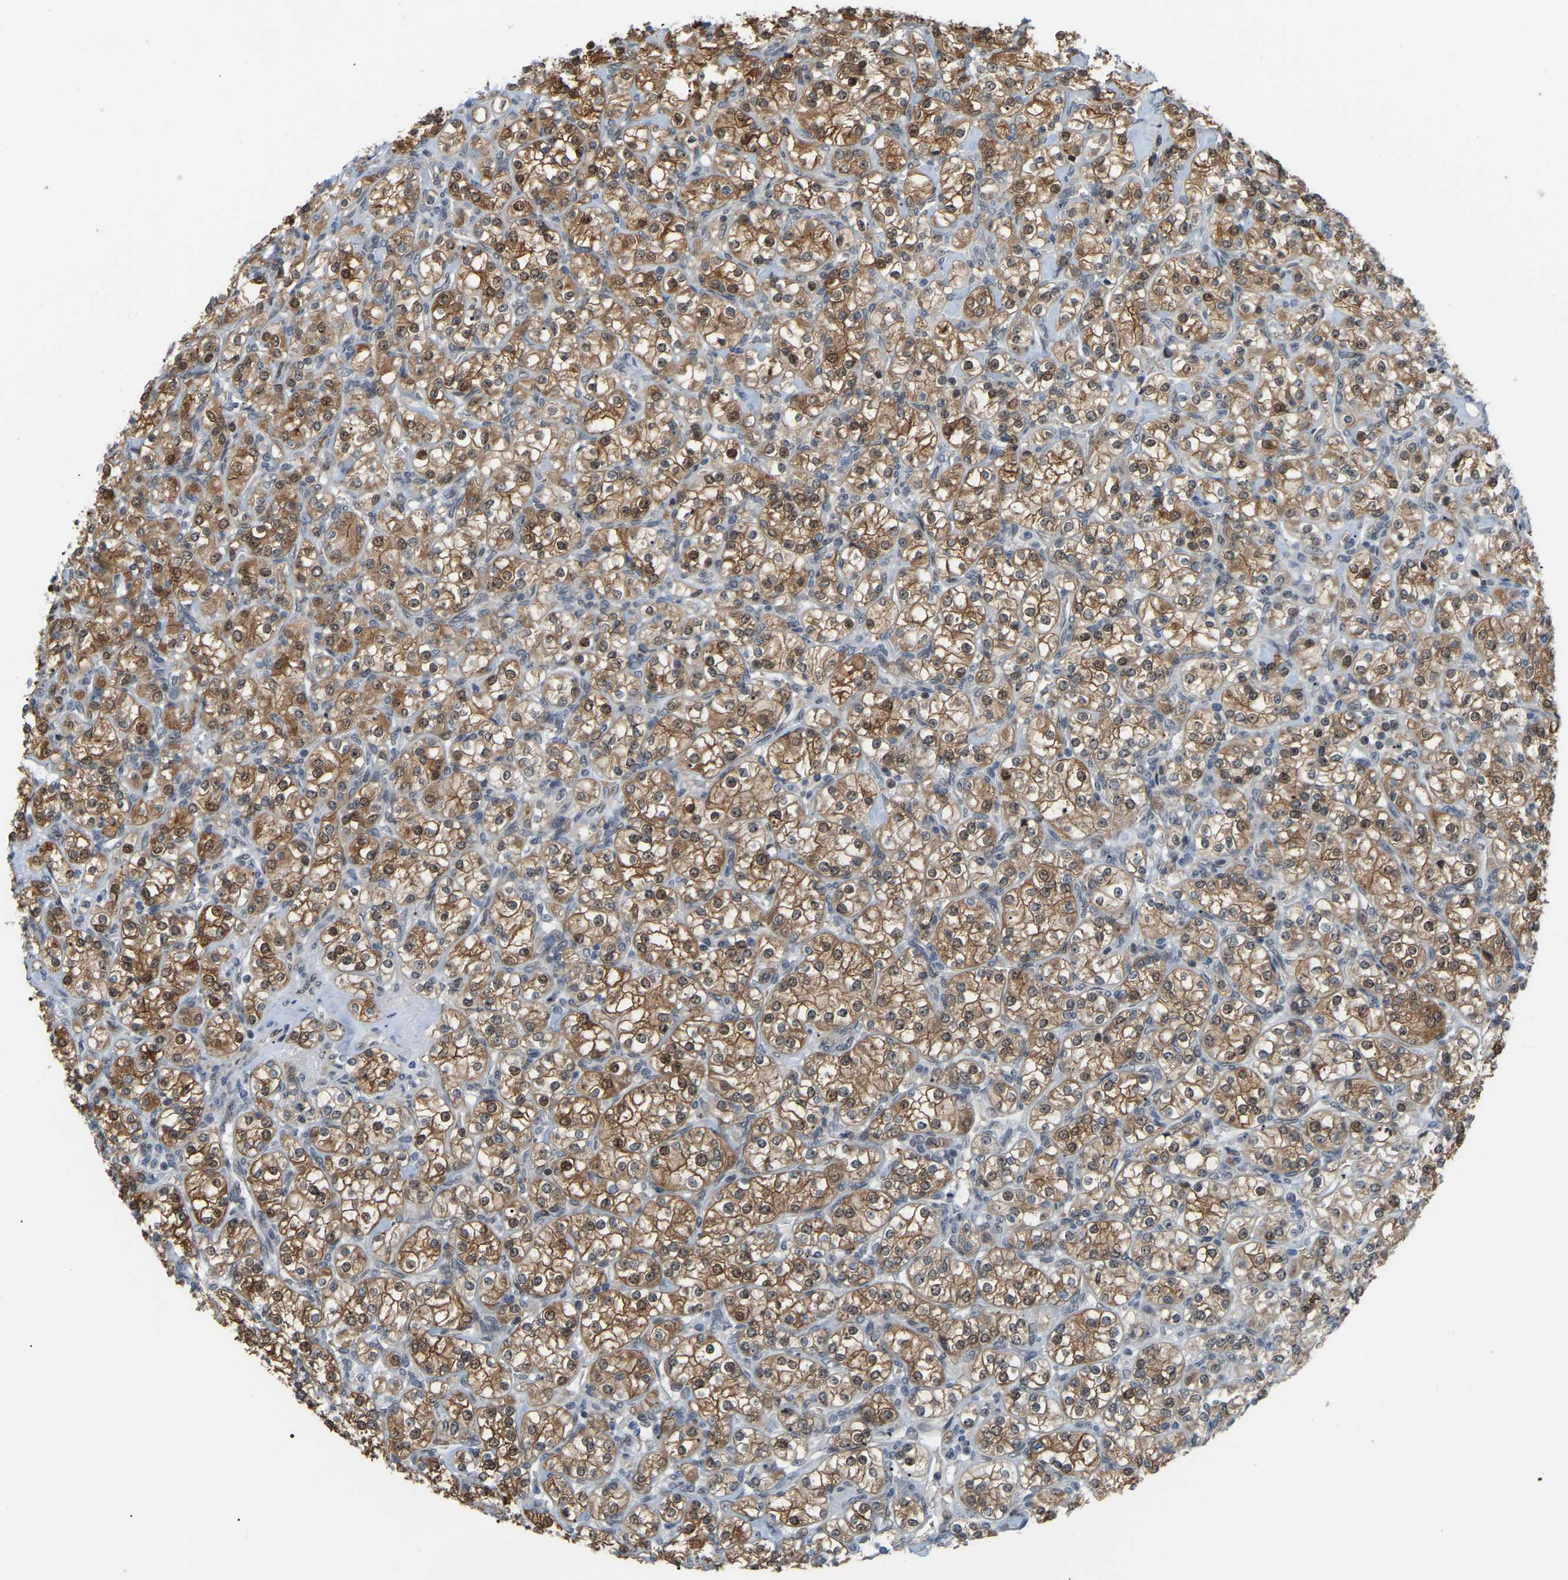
{"staining": {"intensity": "moderate", "quantity": ">75%", "location": "cytoplasmic/membranous"}, "tissue": "renal cancer", "cell_type": "Tumor cells", "image_type": "cancer", "snomed": [{"axis": "morphology", "description": "Adenocarcinoma, NOS"}, {"axis": "topography", "description": "Kidney"}], "caption": "Protein analysis of renal adenocarcinoma tissue demonstrates moderate cytoplasmic/membranous expression in about >75% of tumor cells. (Stains: DAB in brown, nuclei in blue, Microscopy: brightfield microscopy at high magnification).", "gene": "CROT", "patient": {"sex": "male", "age": 77}}